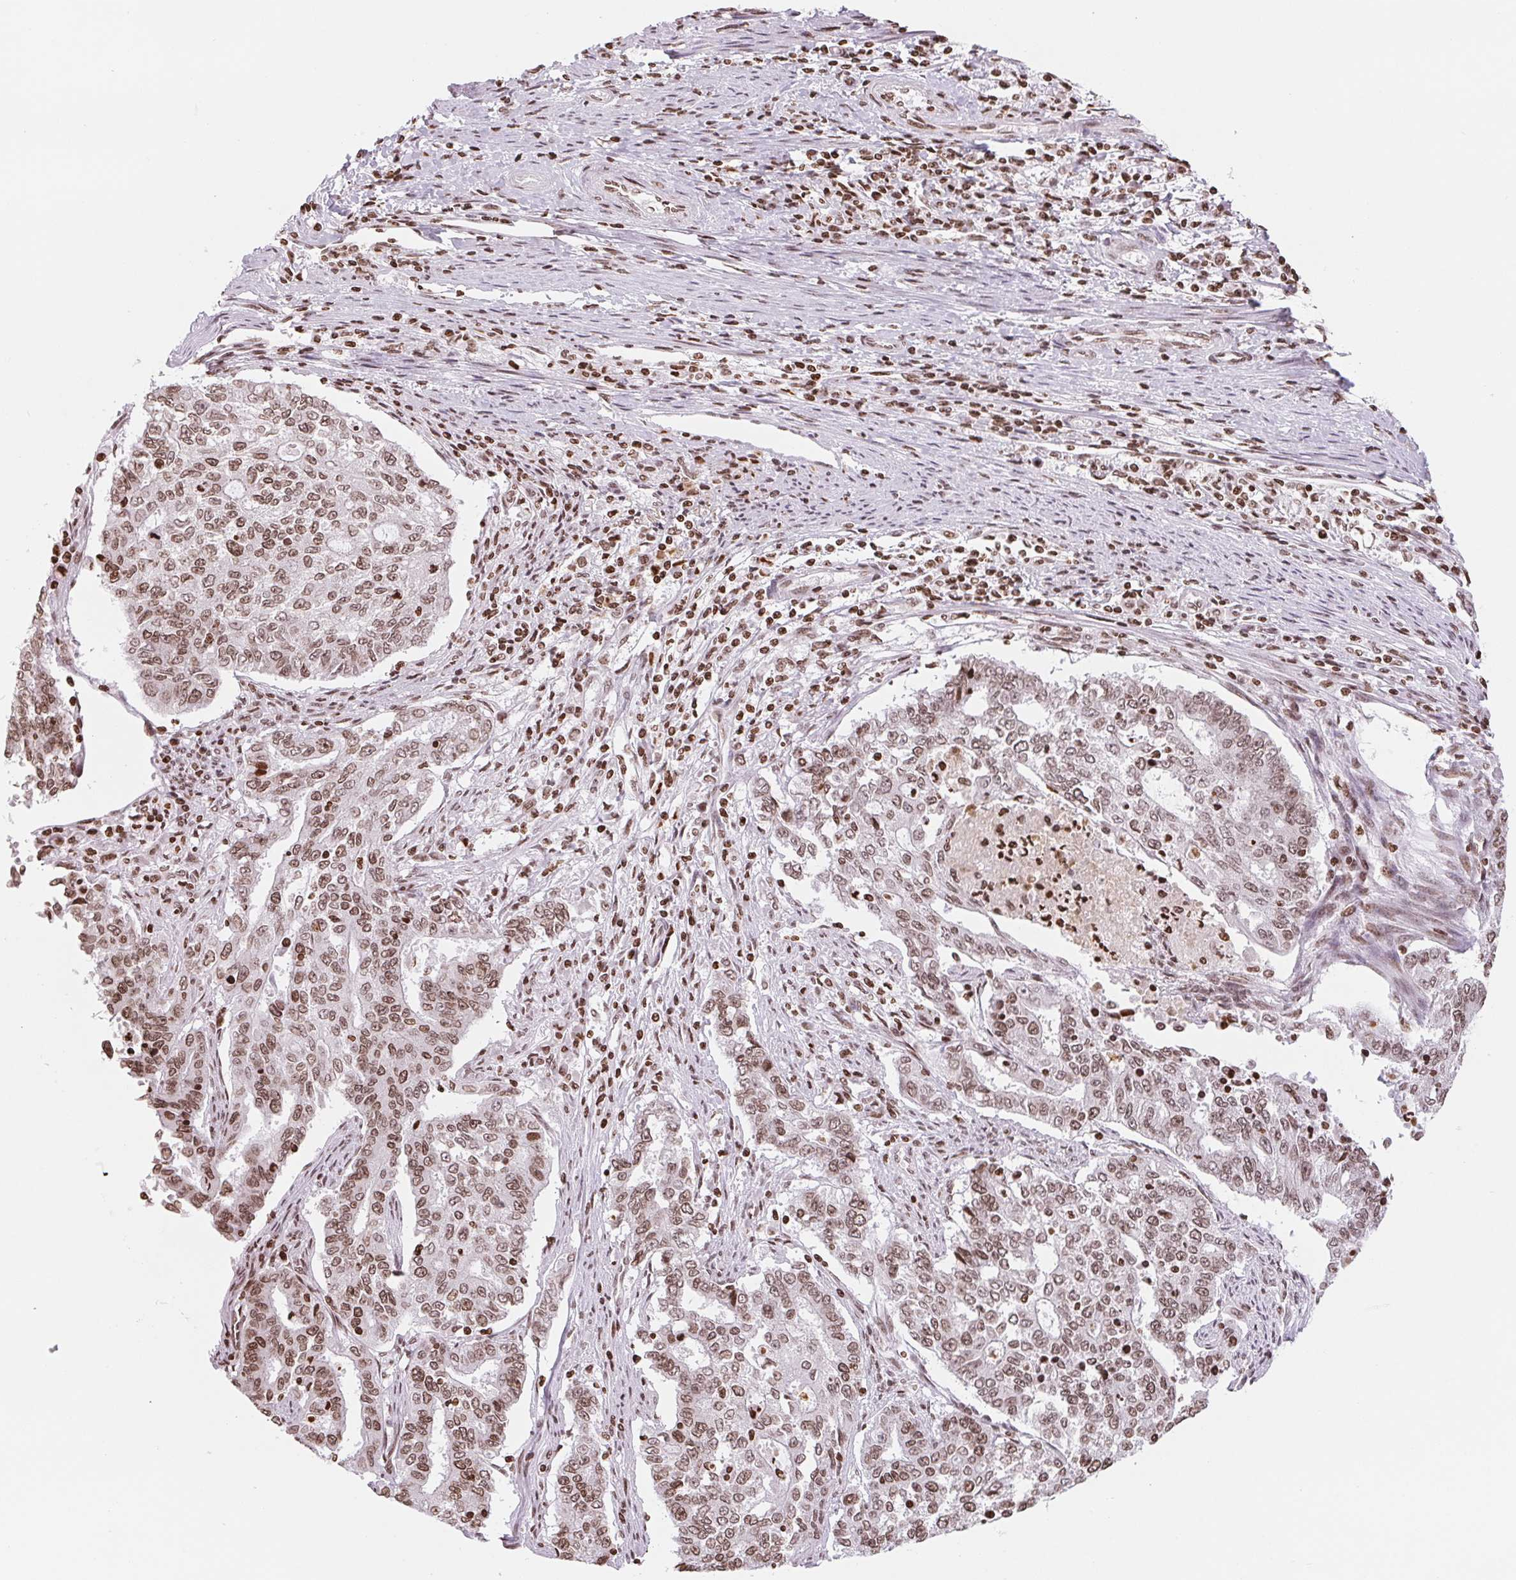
{"staining": {"intensity": "moderate", "quantity": ">75%", "location": "cytoplasmic/membranous,nuclear"}, "tissue": "endometrial cancer", "cell_type": "Tumor cells", "image_type": "cancer", "snomed": [{"axis": "morphology", "description": "Adenocarcinoma, NOS"}, {"axis": "topography", "description": "Uterus"}], "caption": "Immunohistochemical staining of adenocarcinoma (endometrial) demonstrates moderate cytoplasmic/membranous and nuclear protein expression in approximately >75% of tumor cells.", "gene": "SMIM12", "patient": {"sex": "female", "age": 59}}